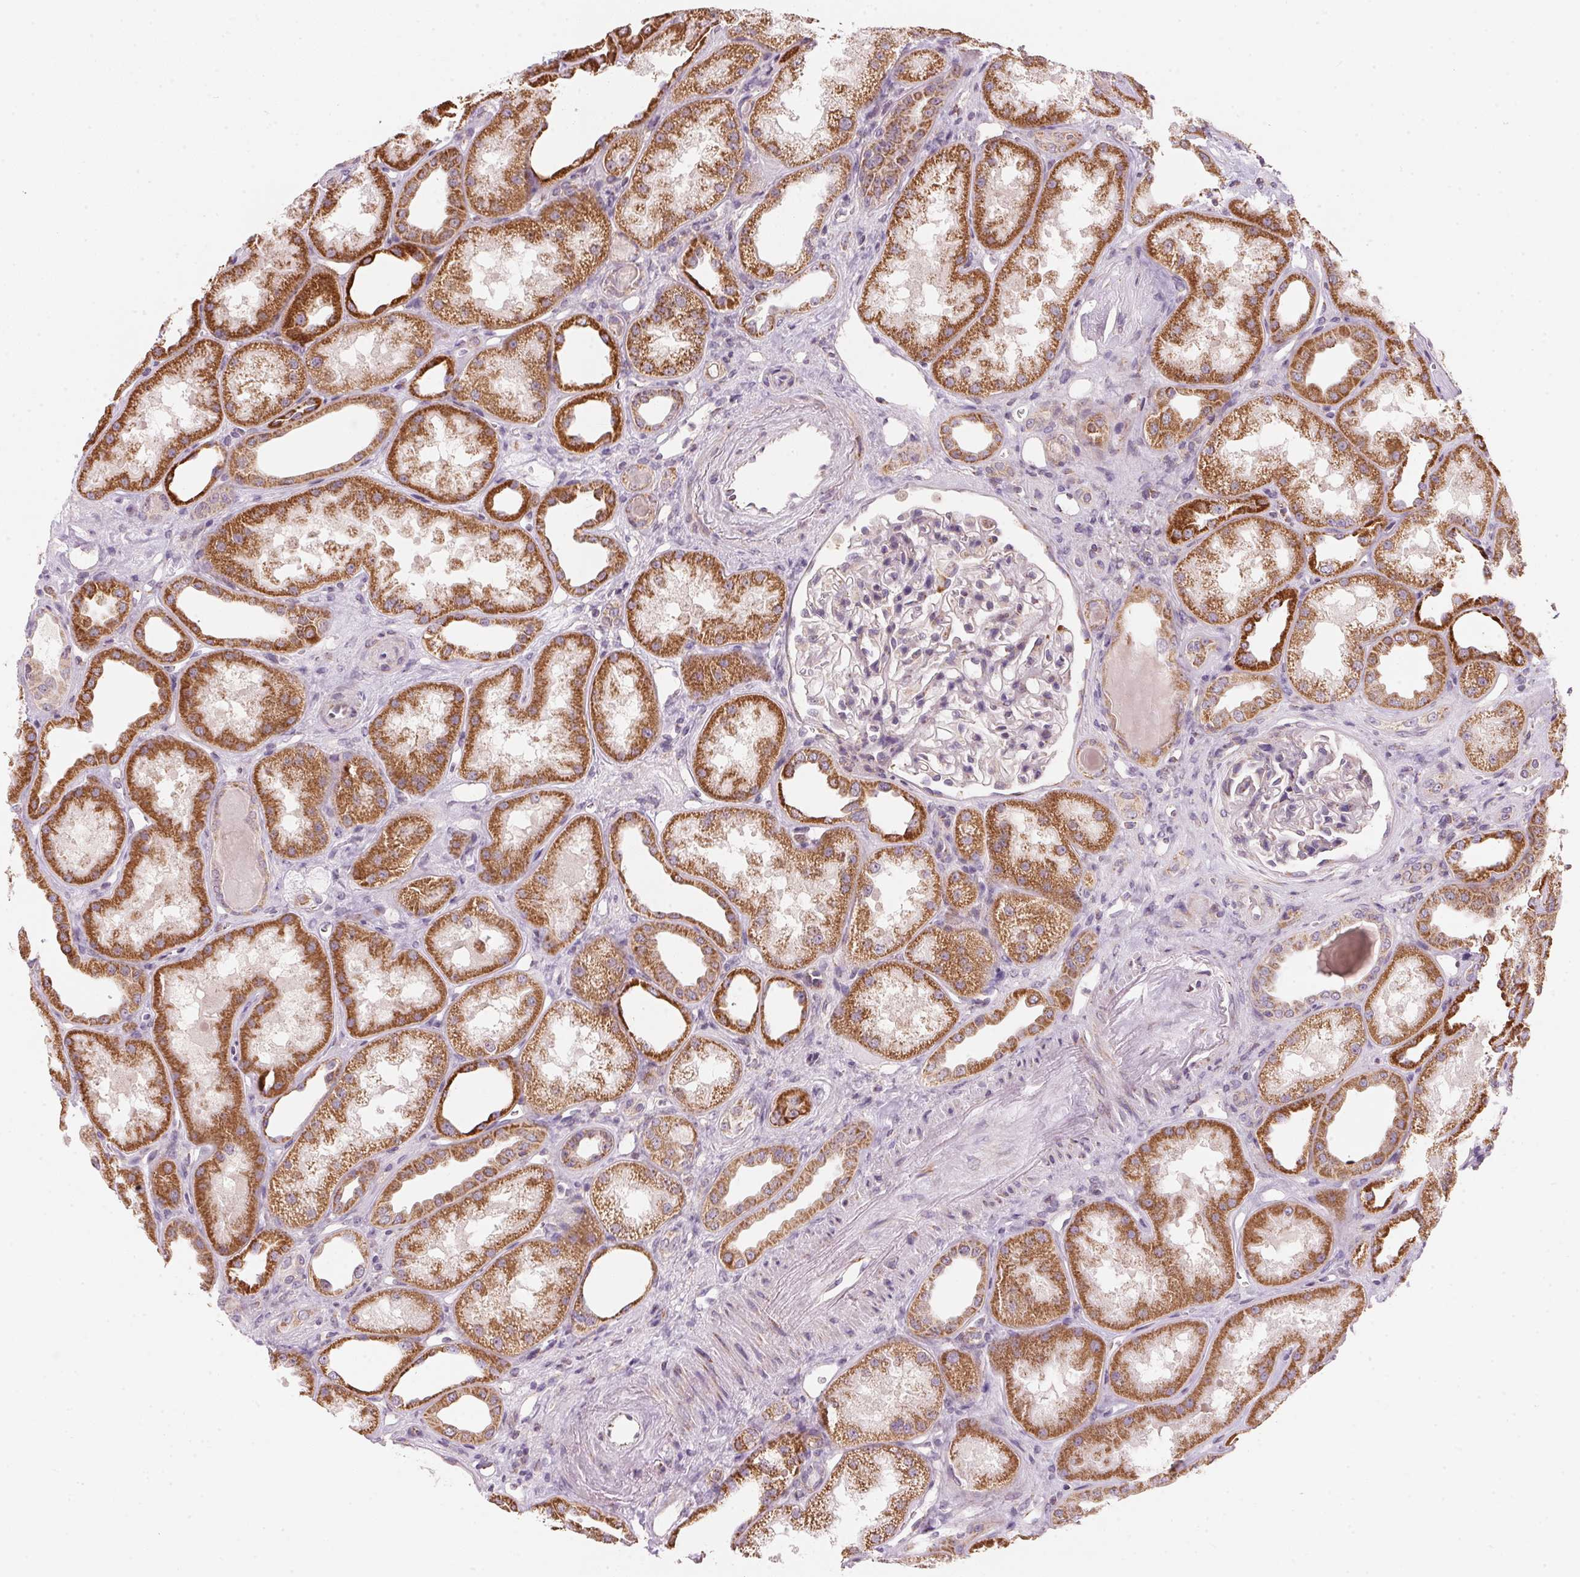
{"staining": {"intensity": "negative", "quantity": "none", "location": "none"}, "tissue": "kidney", "cell_type": "Cells in glomeruli", "image_type": "normal", "snomed": [{"axis": "morphology", "description": "Normal tissue, NOS"}, {"axis": "topography", "description": "Kidney"}], "caption": "Human kidney stained for a protein using IHC exhibits no positivity in cells in glomeruli.", "gene": "COQ7", "patient": {"sex": "male", "age": 61}}